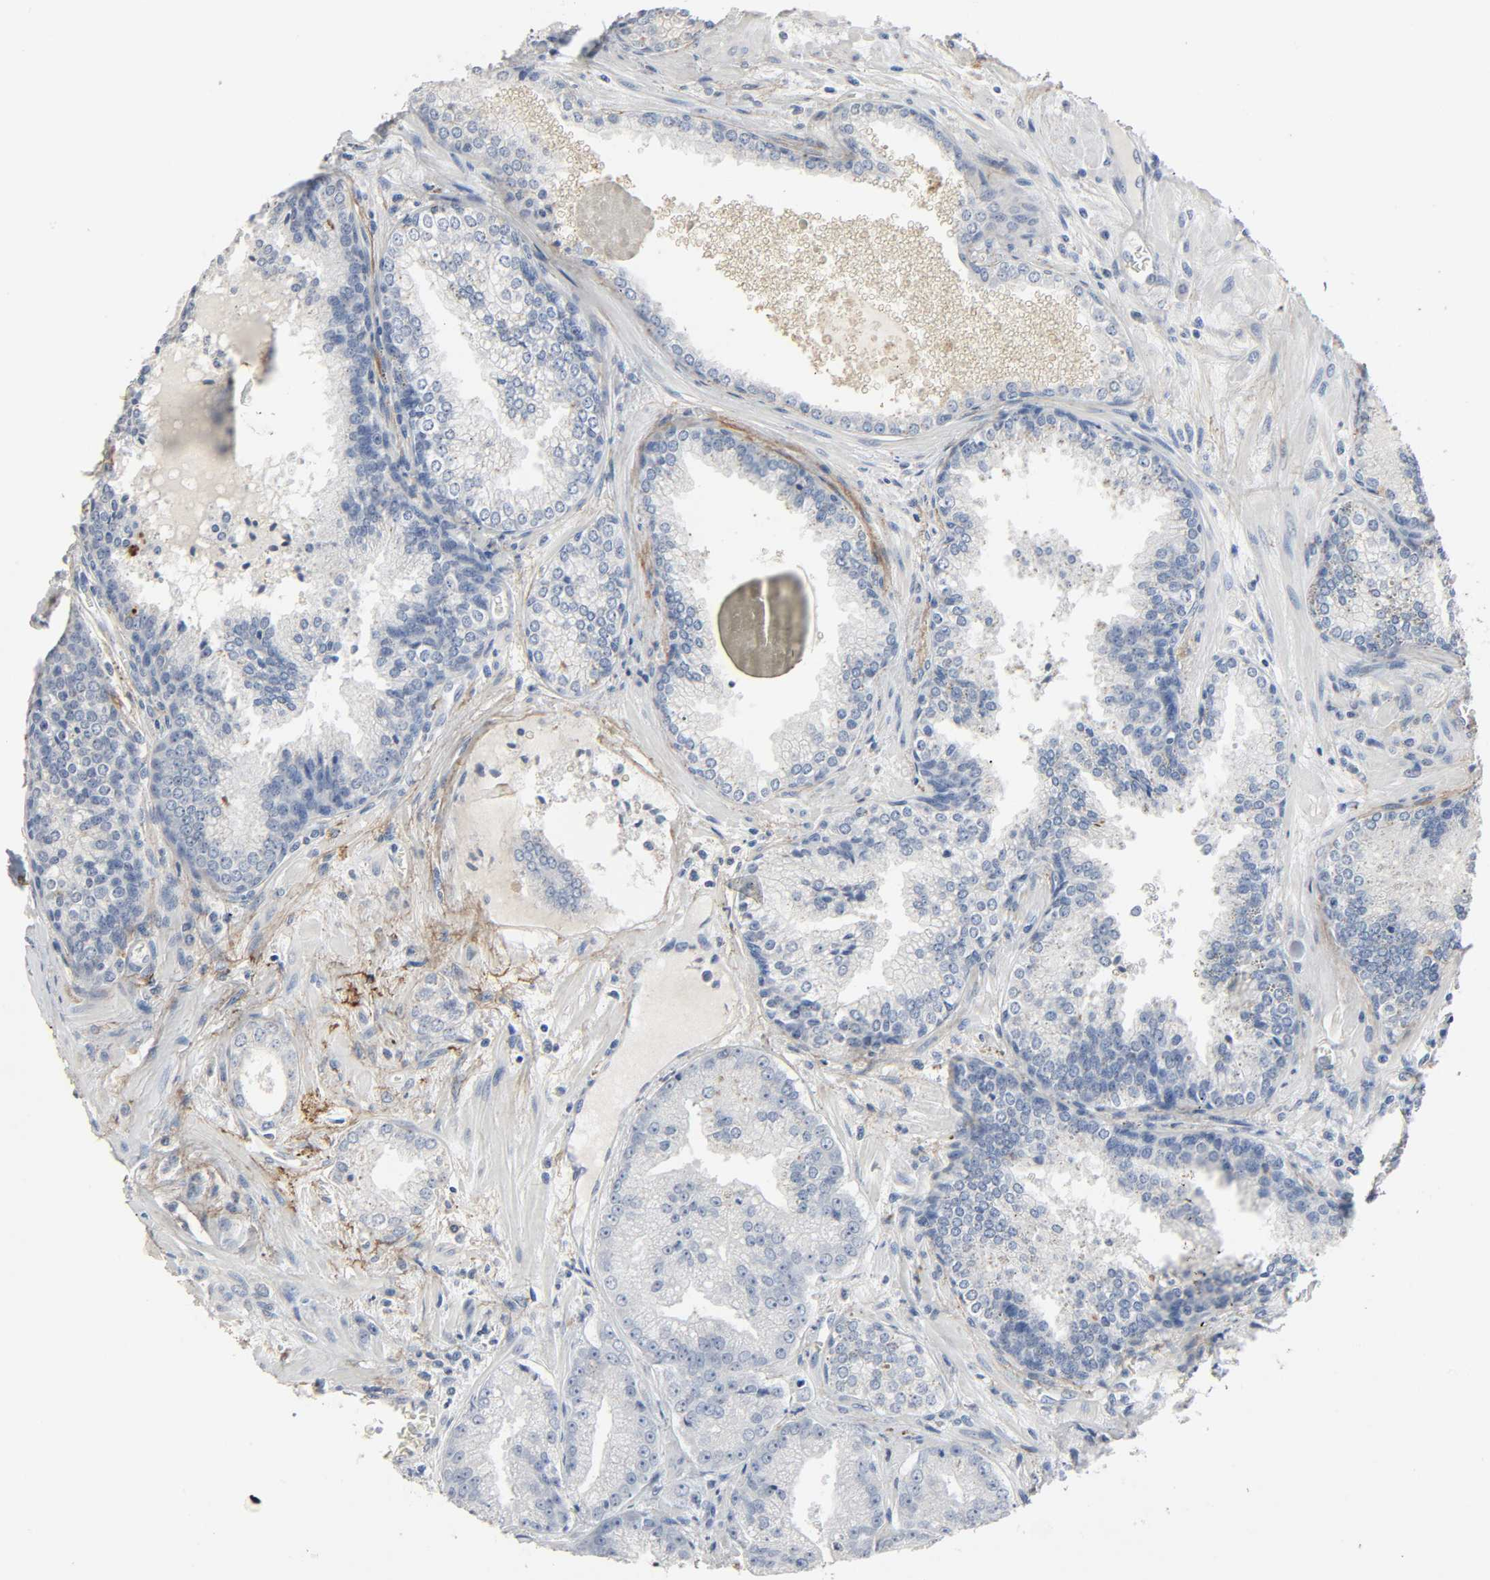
{"staining": {"intensity": "negative", "quantity": "none", "location": "none"}, "tissue": "prostate cancer", "cell_type": "Tumor cells", "image_type": "cancer", "snomed": [{"axis": "morphology", "description": "Adenocarcinoma, Low grade"}, {"axis": "topography", "description": "Prostate"}], "caption": "Image shows no significant protein expression in tumor cells of prostate adenocarcinoma (low-grade). (Immunohistochemistry (ihc), brightfield microscopy, high magnification).", "gene": "FBLN5", "patient": {"sex": "male", "age": 60}}